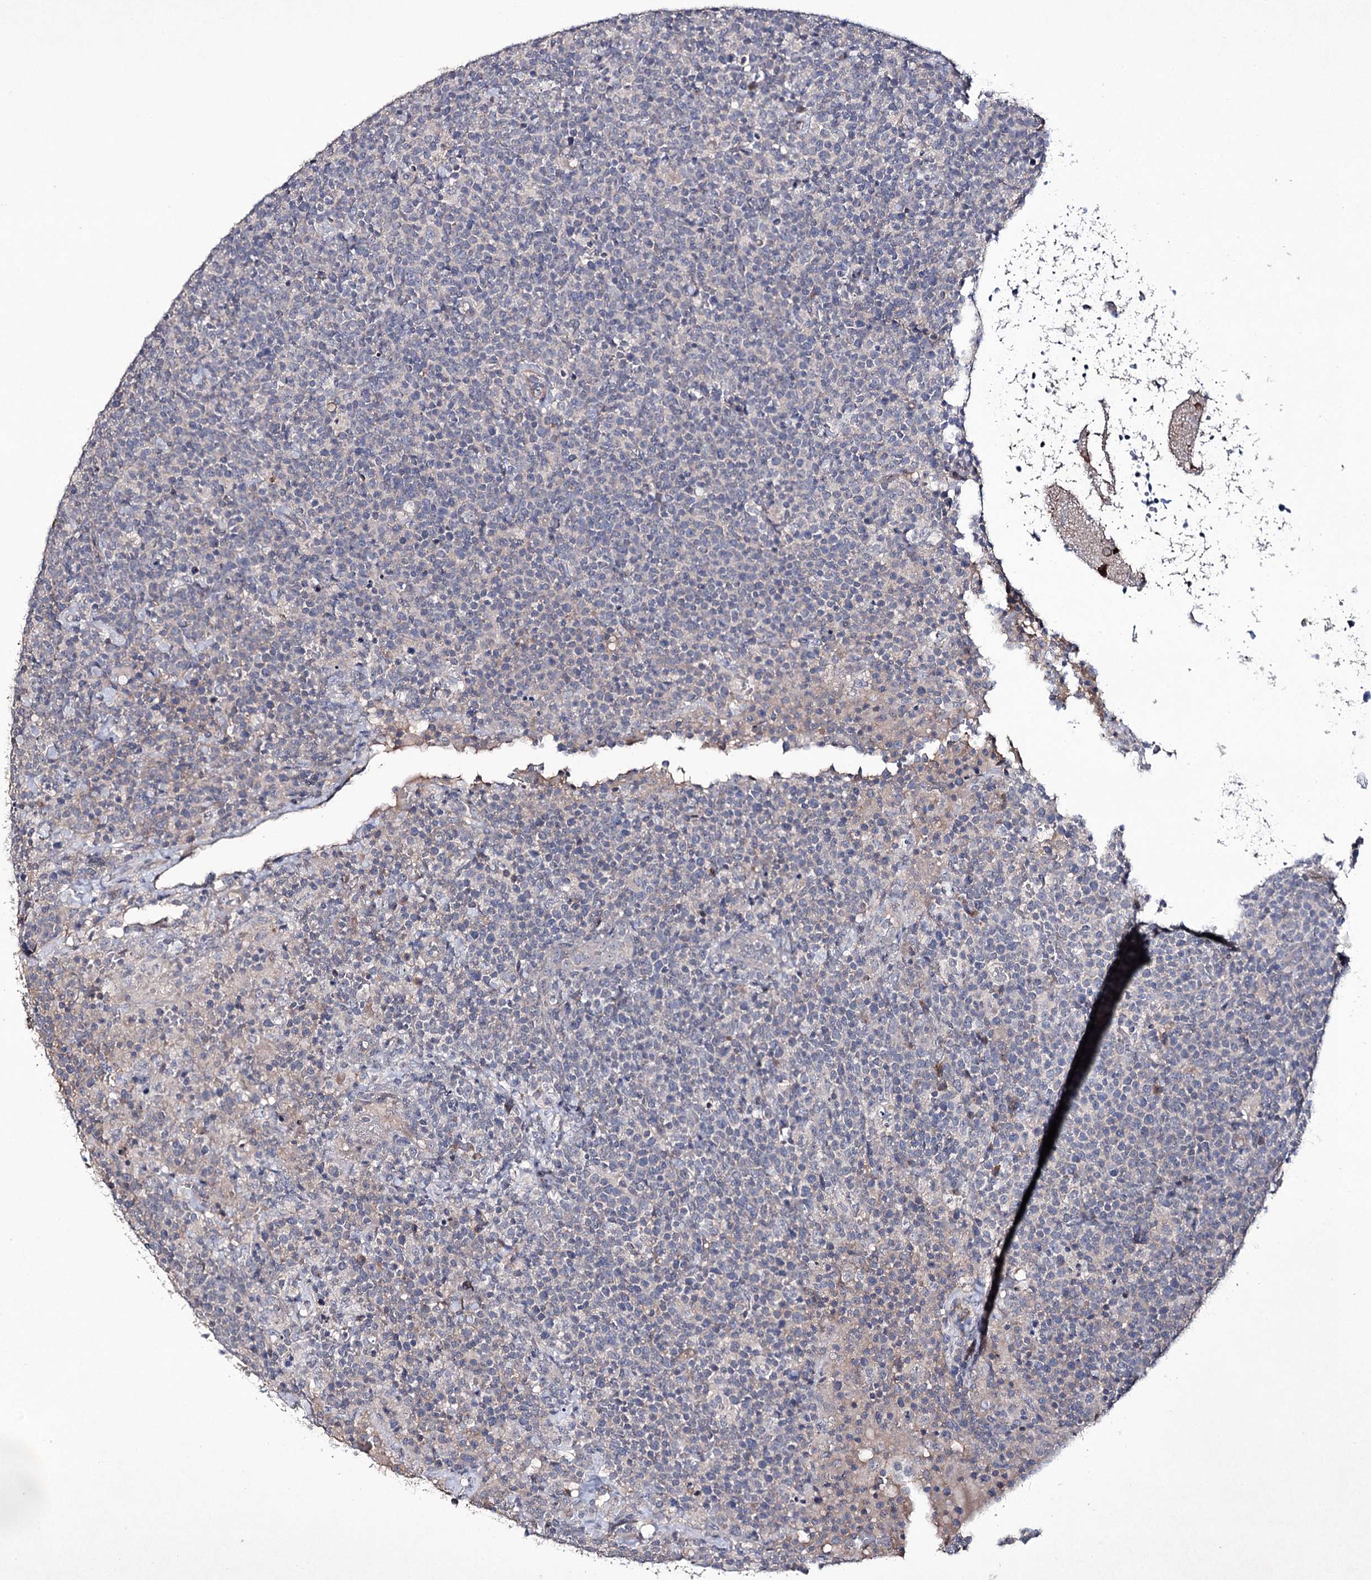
{"staining": {"intensity": "negative", "quantity": "none", "location": "none"}, "tissue": "lymphoma", "cell_type": "Tumor cells", "image_type": "cancer", "snomed": [{"axis": "morphology", "description": "Malignant lymphoma, non-Hodgkin's type, High grade"}, {"axis": "topography", "description": "Lymph node"}], "caption": "Human malignant lymphoma, non-Hodgkin's type (high-grade) stained for a protein using immunohistochemistry exhibits no positivity in tumor cells.", "gene": "SEMA4G", "patient": {"sex": "male", "age": 61}}